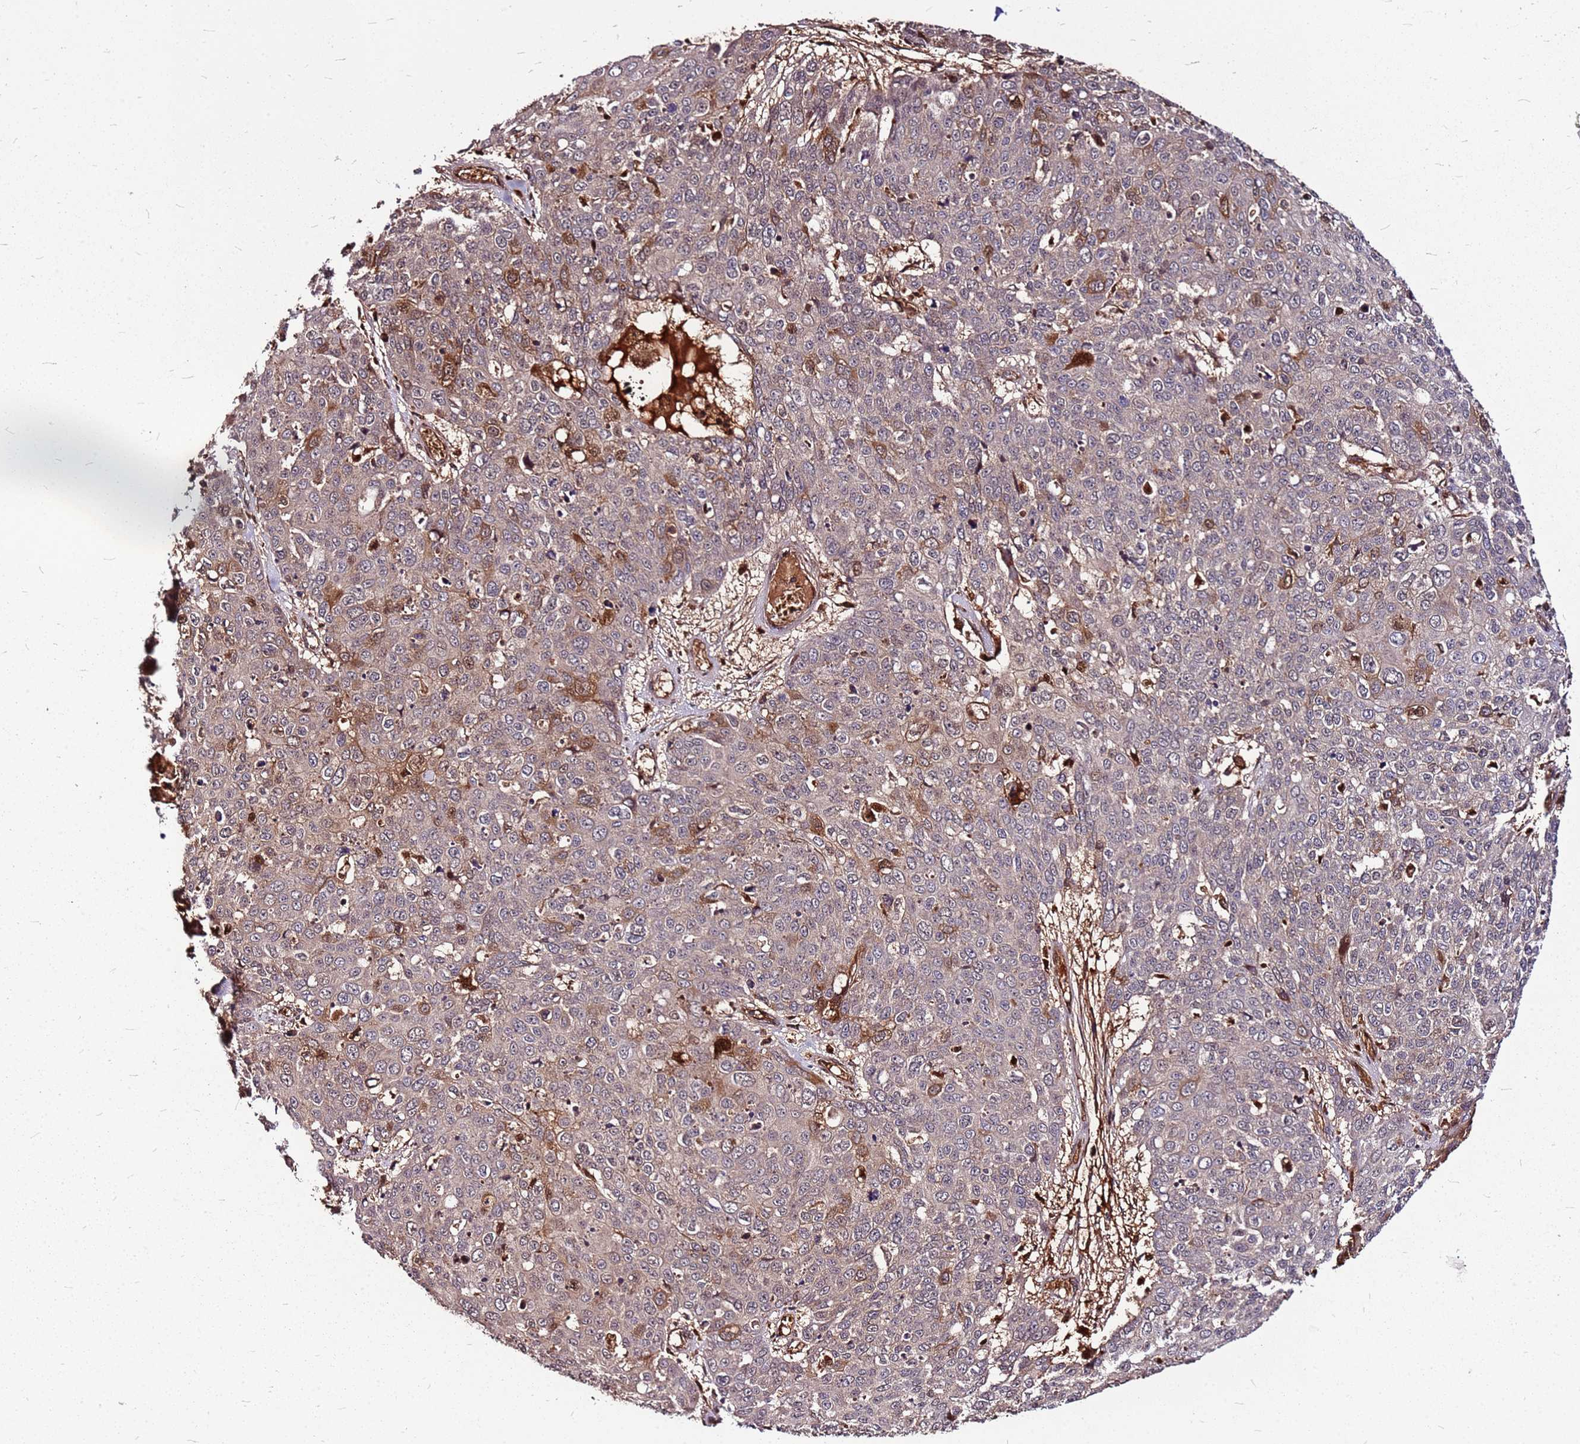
{"staining": {"intensity": "weak", "quantity": "25%-75%", "location": "cytoplasmic/membranous,nuclear"}, "tissue": "skin cancer", "cell_type": "Tumor cells", "image_type": "cancer", "snomed": [{"axis": "morphology", "description": "Squamous cell carcinoma, NOS"}, {"axis": "topography", "description": "Skin"}], "caption": "Immunohistochemistry (IHC) (DAB) staining of skin squamous cell carcinoma demonstrates weak cytoplasmic/membranous and nuclear protein positivity in about 25%-75% of tumor cells. (DAB (3,3'-diaminobenzidine) = brown stain, brightfield microscopy at high magnification).", "gene": "LYPLAL1", "patient": {"sex": "male", "age": 71}}